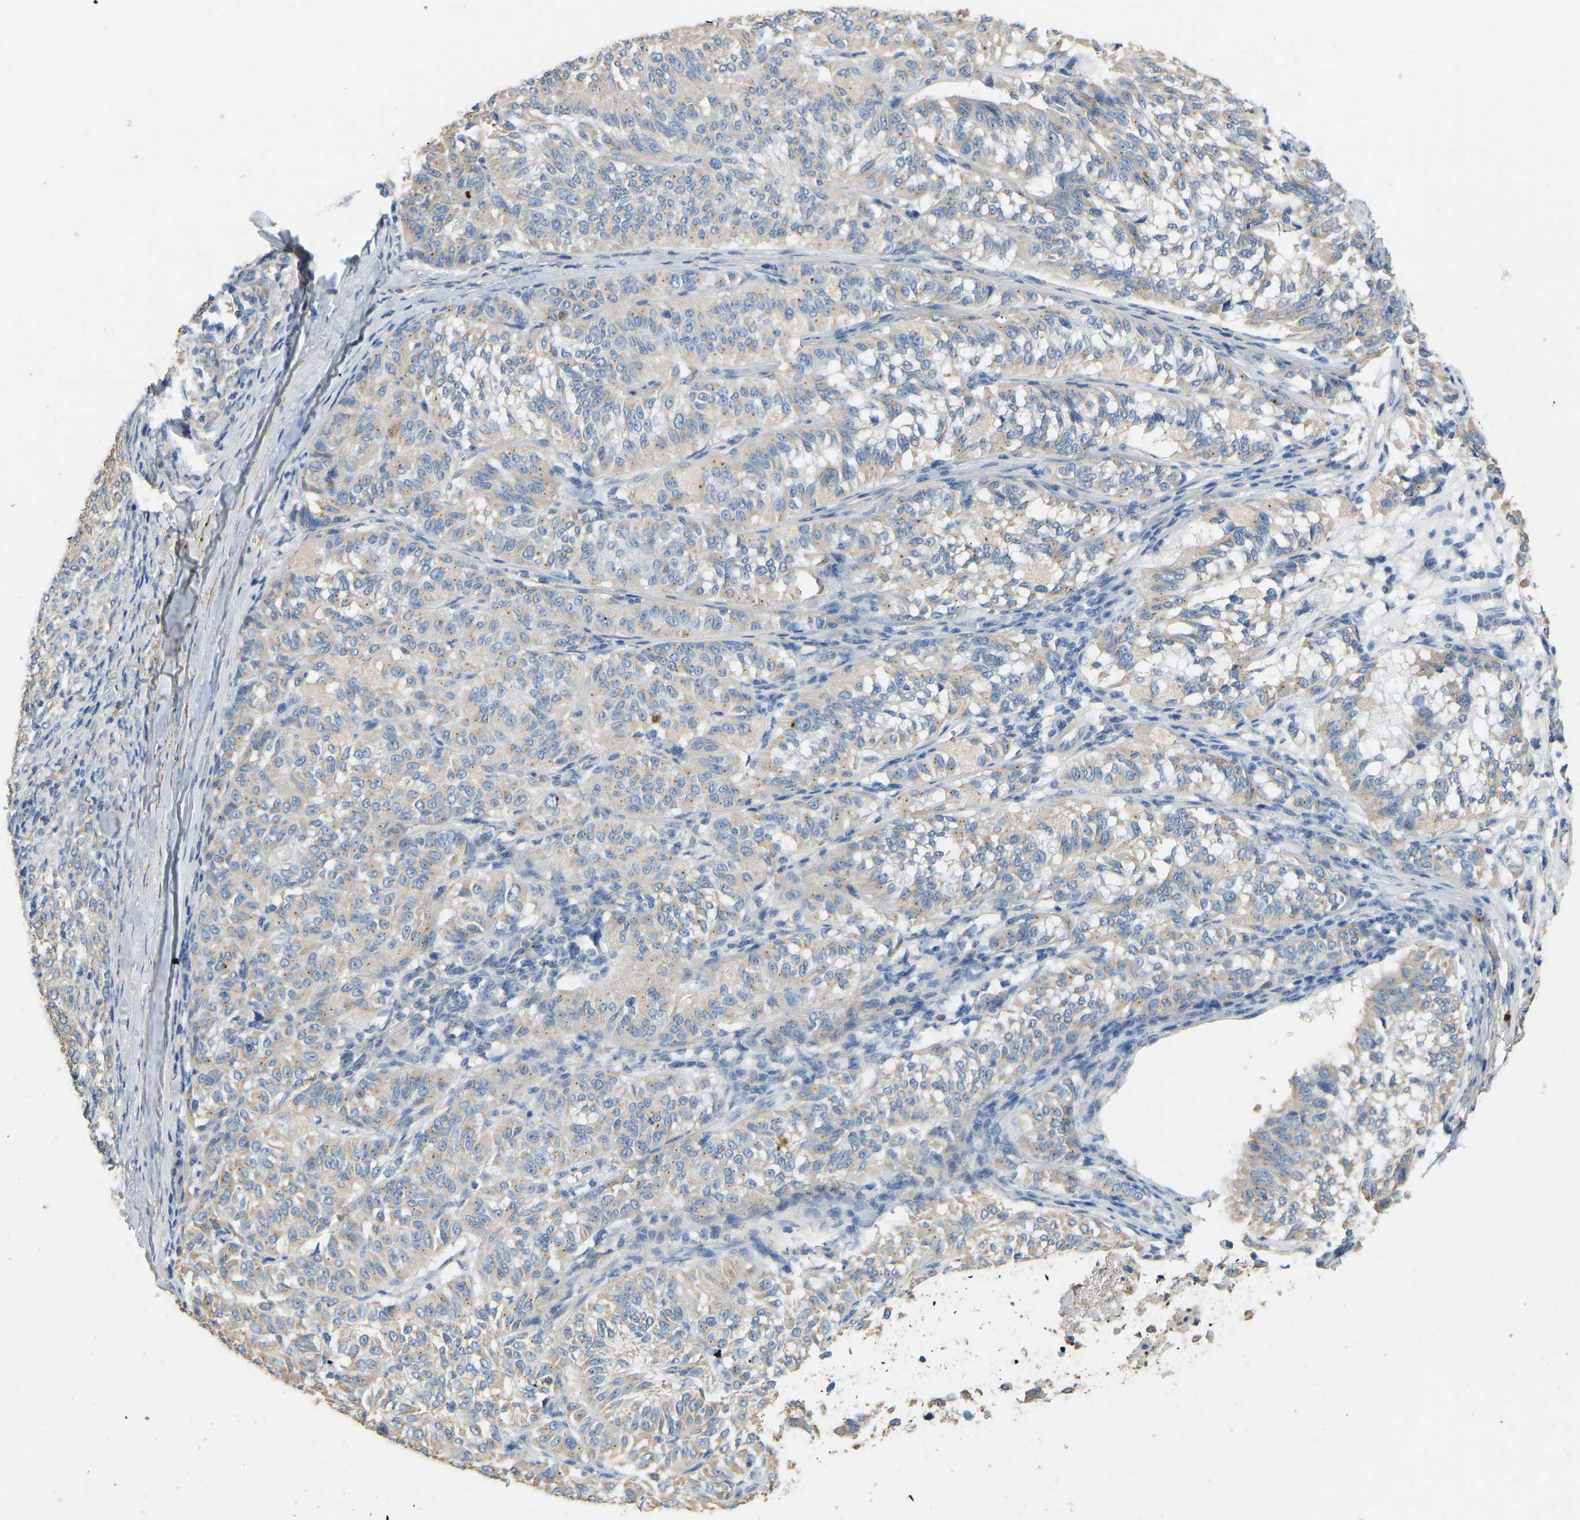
{"staining": {"intensity": "negative", "quantity": "none", "location": "none"}, "tissue": "melanoma", "cell_type": "Tumor cells", "image_type": "cancer", "snomed": [{"axis": "morphology", "description": "Malignant melanoma, NOS"}, {"axis": "topography", "description": "Skin"}], "caption": "Immunohistochemistry photomicrograph of human melanoma stained for a protein (brown), which demonstrates no staining in tumor cells.", "gene": "TECTA", "patient": {"sex": "female", "age": 72}}